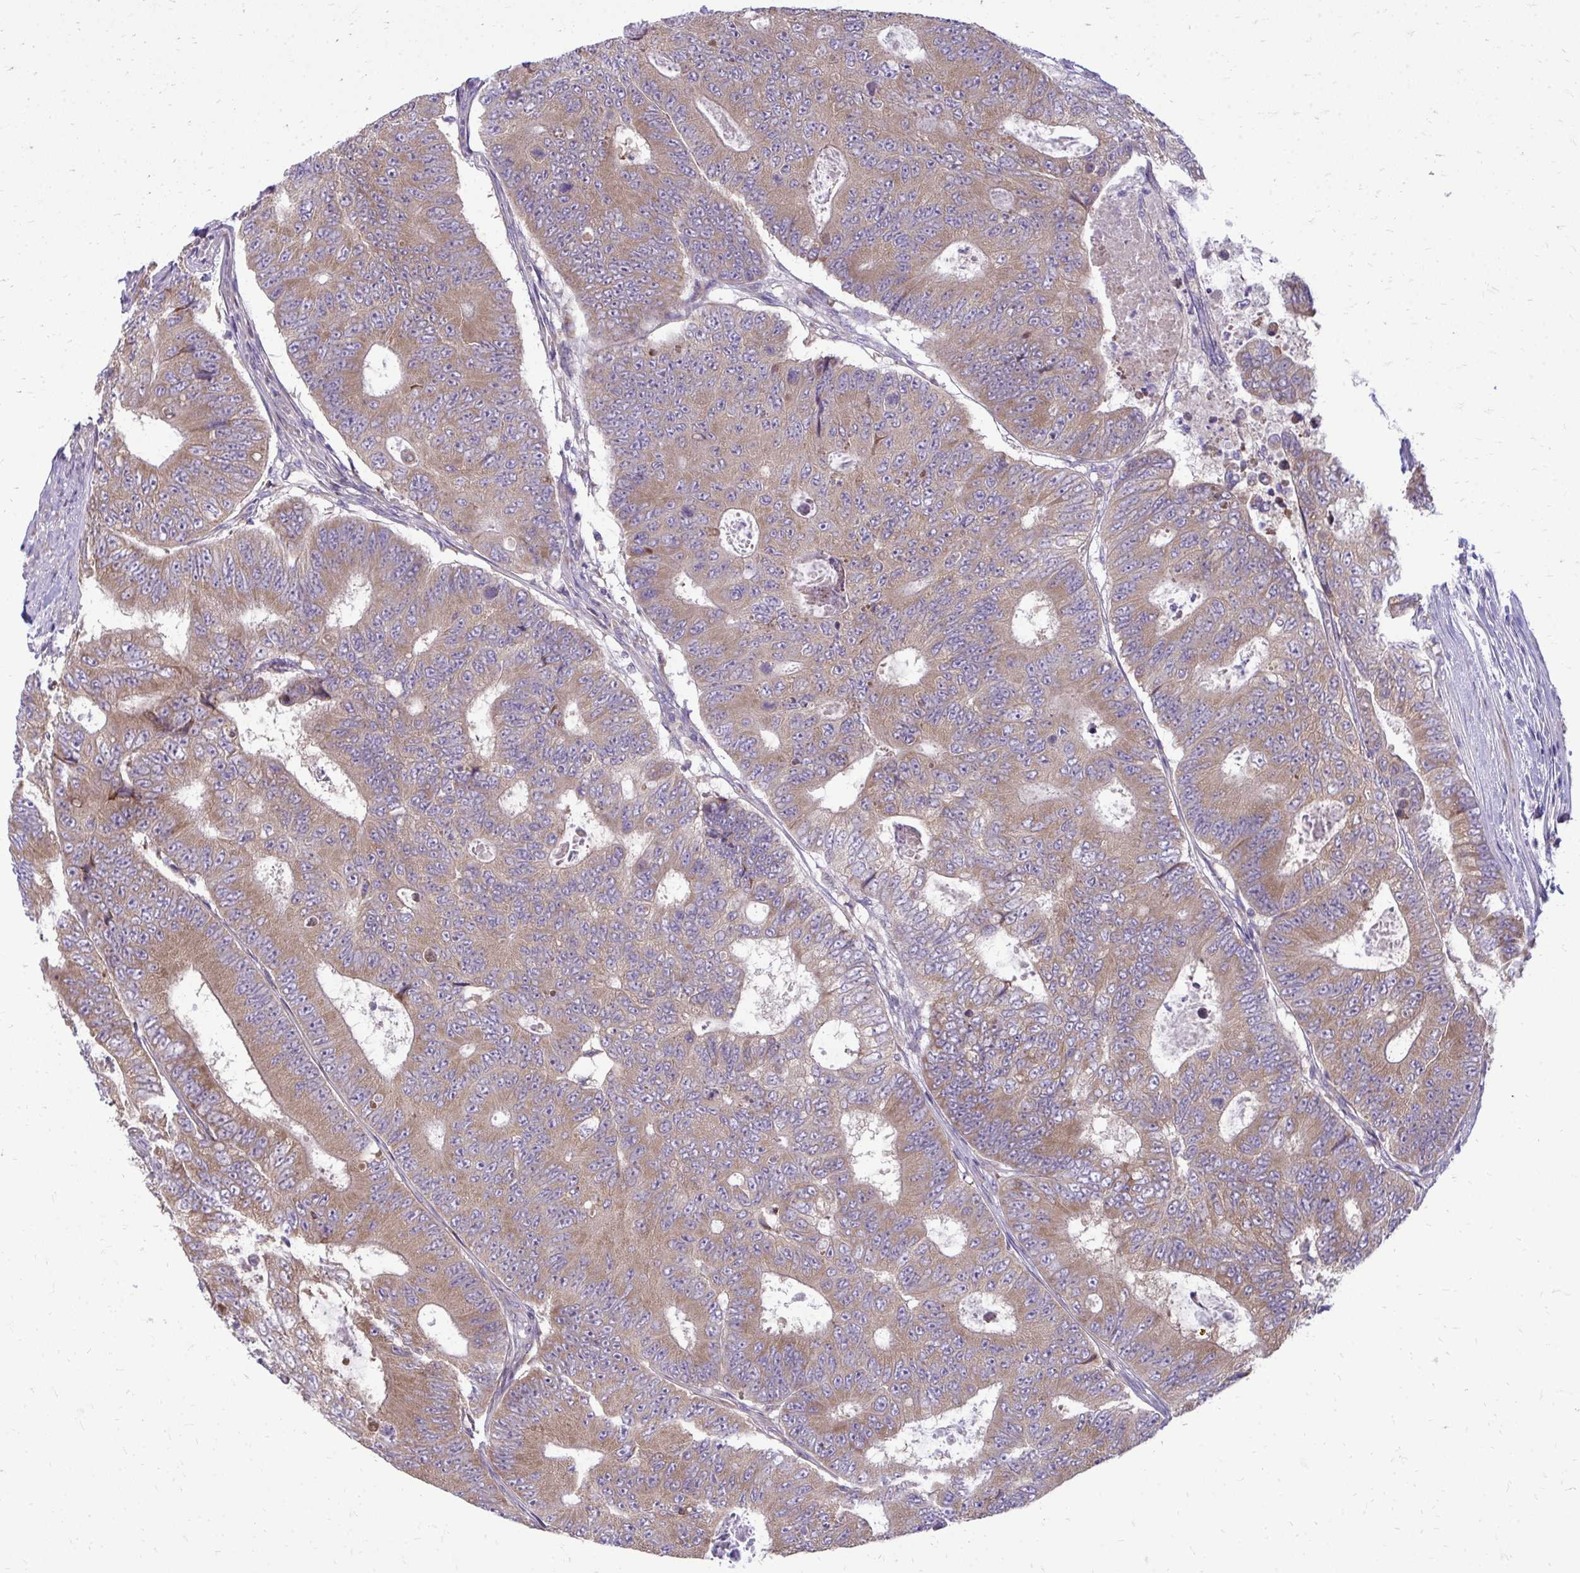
{"staining": {"intensity": "moderate", "quantity": ">75%", "location": "cytoplasmic/membranous"}, "tissue": "colorectal cancer", "cell_type": "Tumor cells", "image_type": "cancer", "snomed": [{"axis": "morphology", "description": "Adenocarcinoma, NOS"}, {"axis": "topography", "description": "Colon"}], "caption": "This micrograph demonstrates immunohistochemistry (IHC) staining of colorectal cancer, with medium moderate cytoplasmic/membranous positivity in about >75% of tumor cells.", "gene": "RPLP2", "patient": {"sex": "female", "age": 48}}